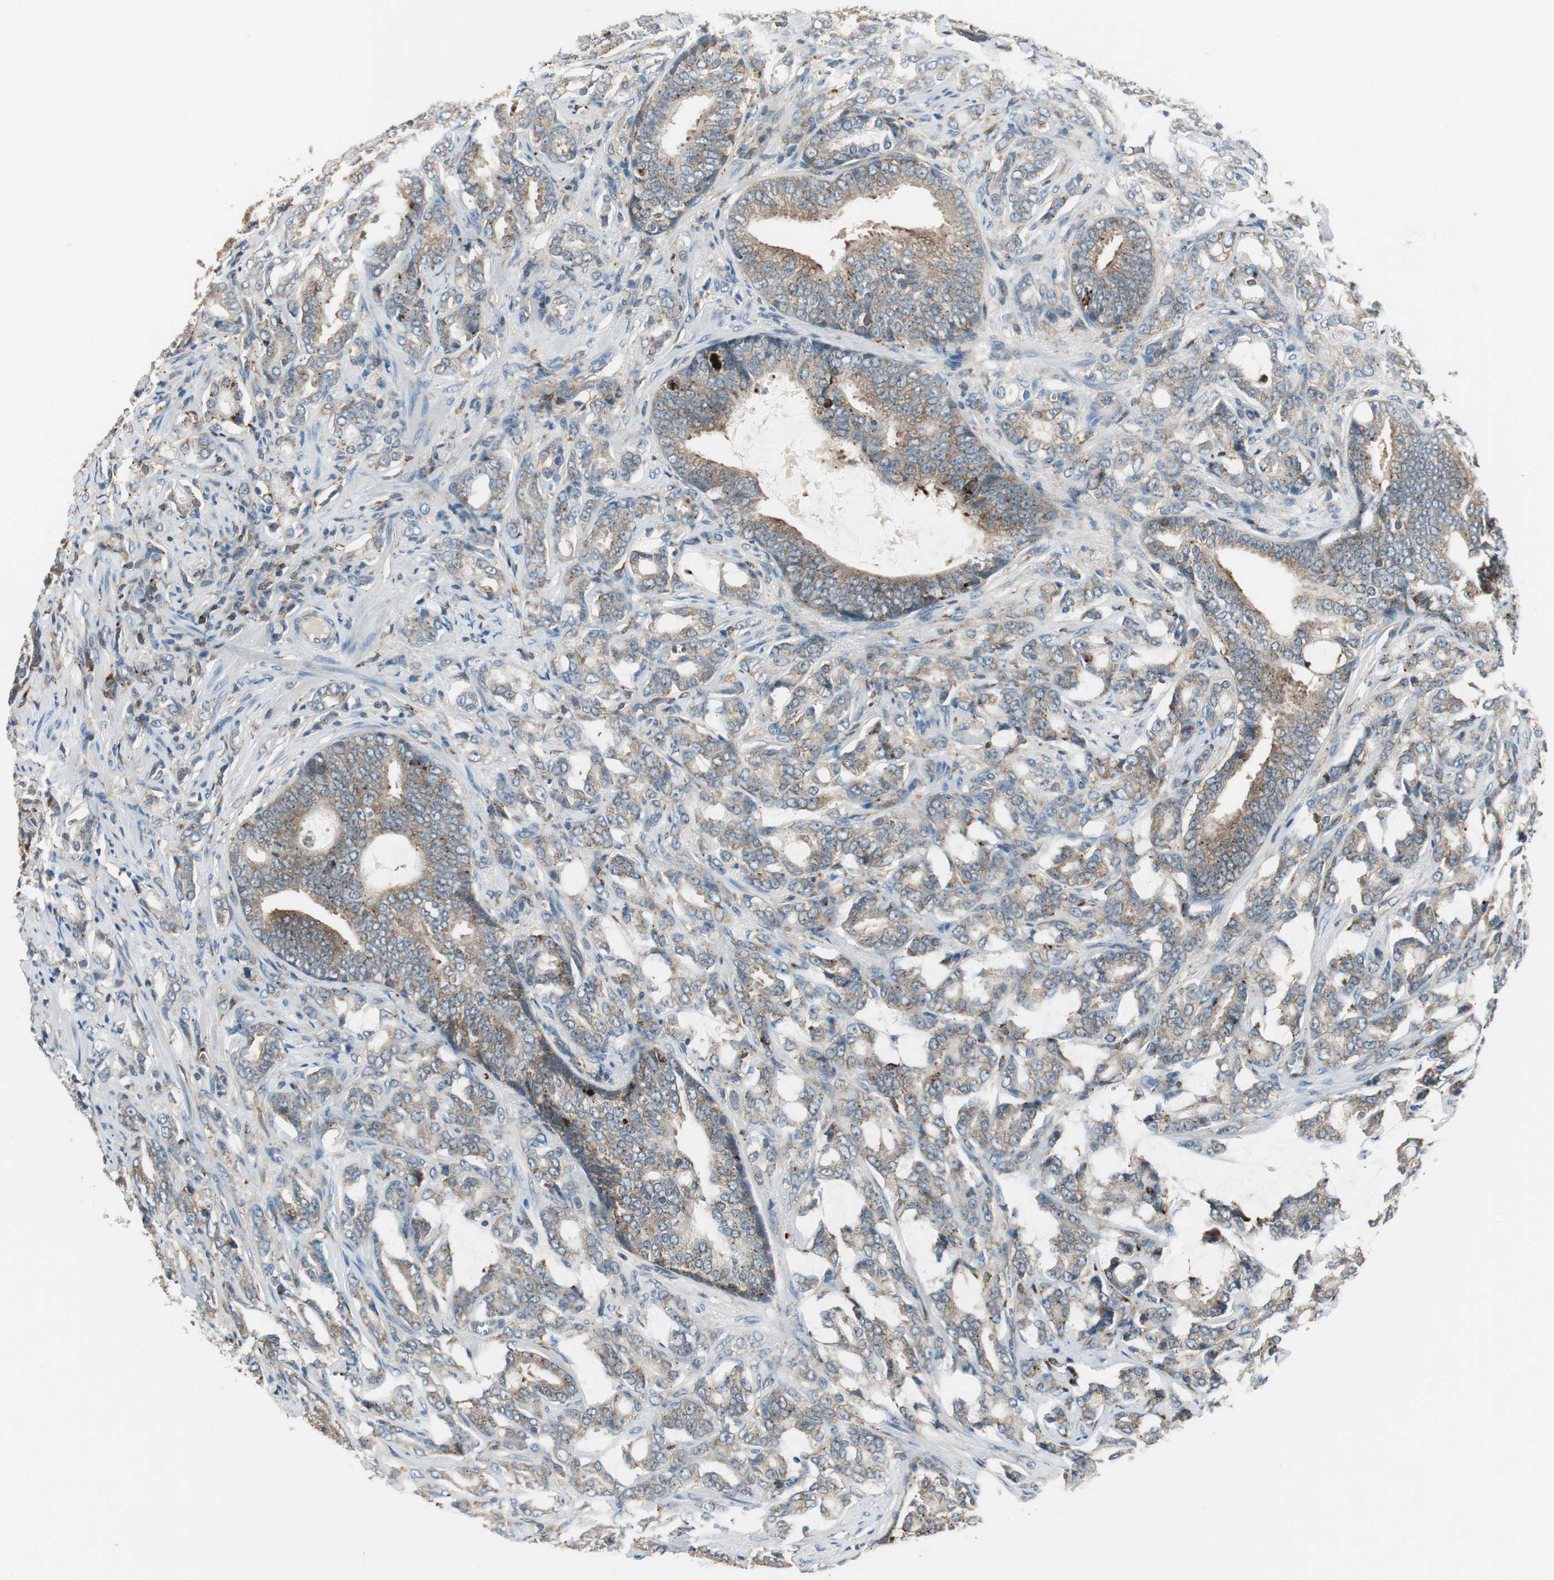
{"staining": {"intensity": "weak", "quantity": ">75%", "location": "cytoplasmic/membranous"}, "tissue": "prostate cancer", "cell_type": "Tumor cells", "image_type": "cancer", "snomed": [{"axis": "morphology", "description": "Adenocarcinoma, Low grade"}, {"axis": "topography", "description": "Prostate"}], "caption": "Protein expression analysis of human prostate cancer reveals weak cytoplasmic/membranous positivity in approximately >75% of tumor cells. (Brightfield microscopy of DAB IHC at high magnification).", "gene": "NCK1", "patient": {"sex": "male", "age": 58}}